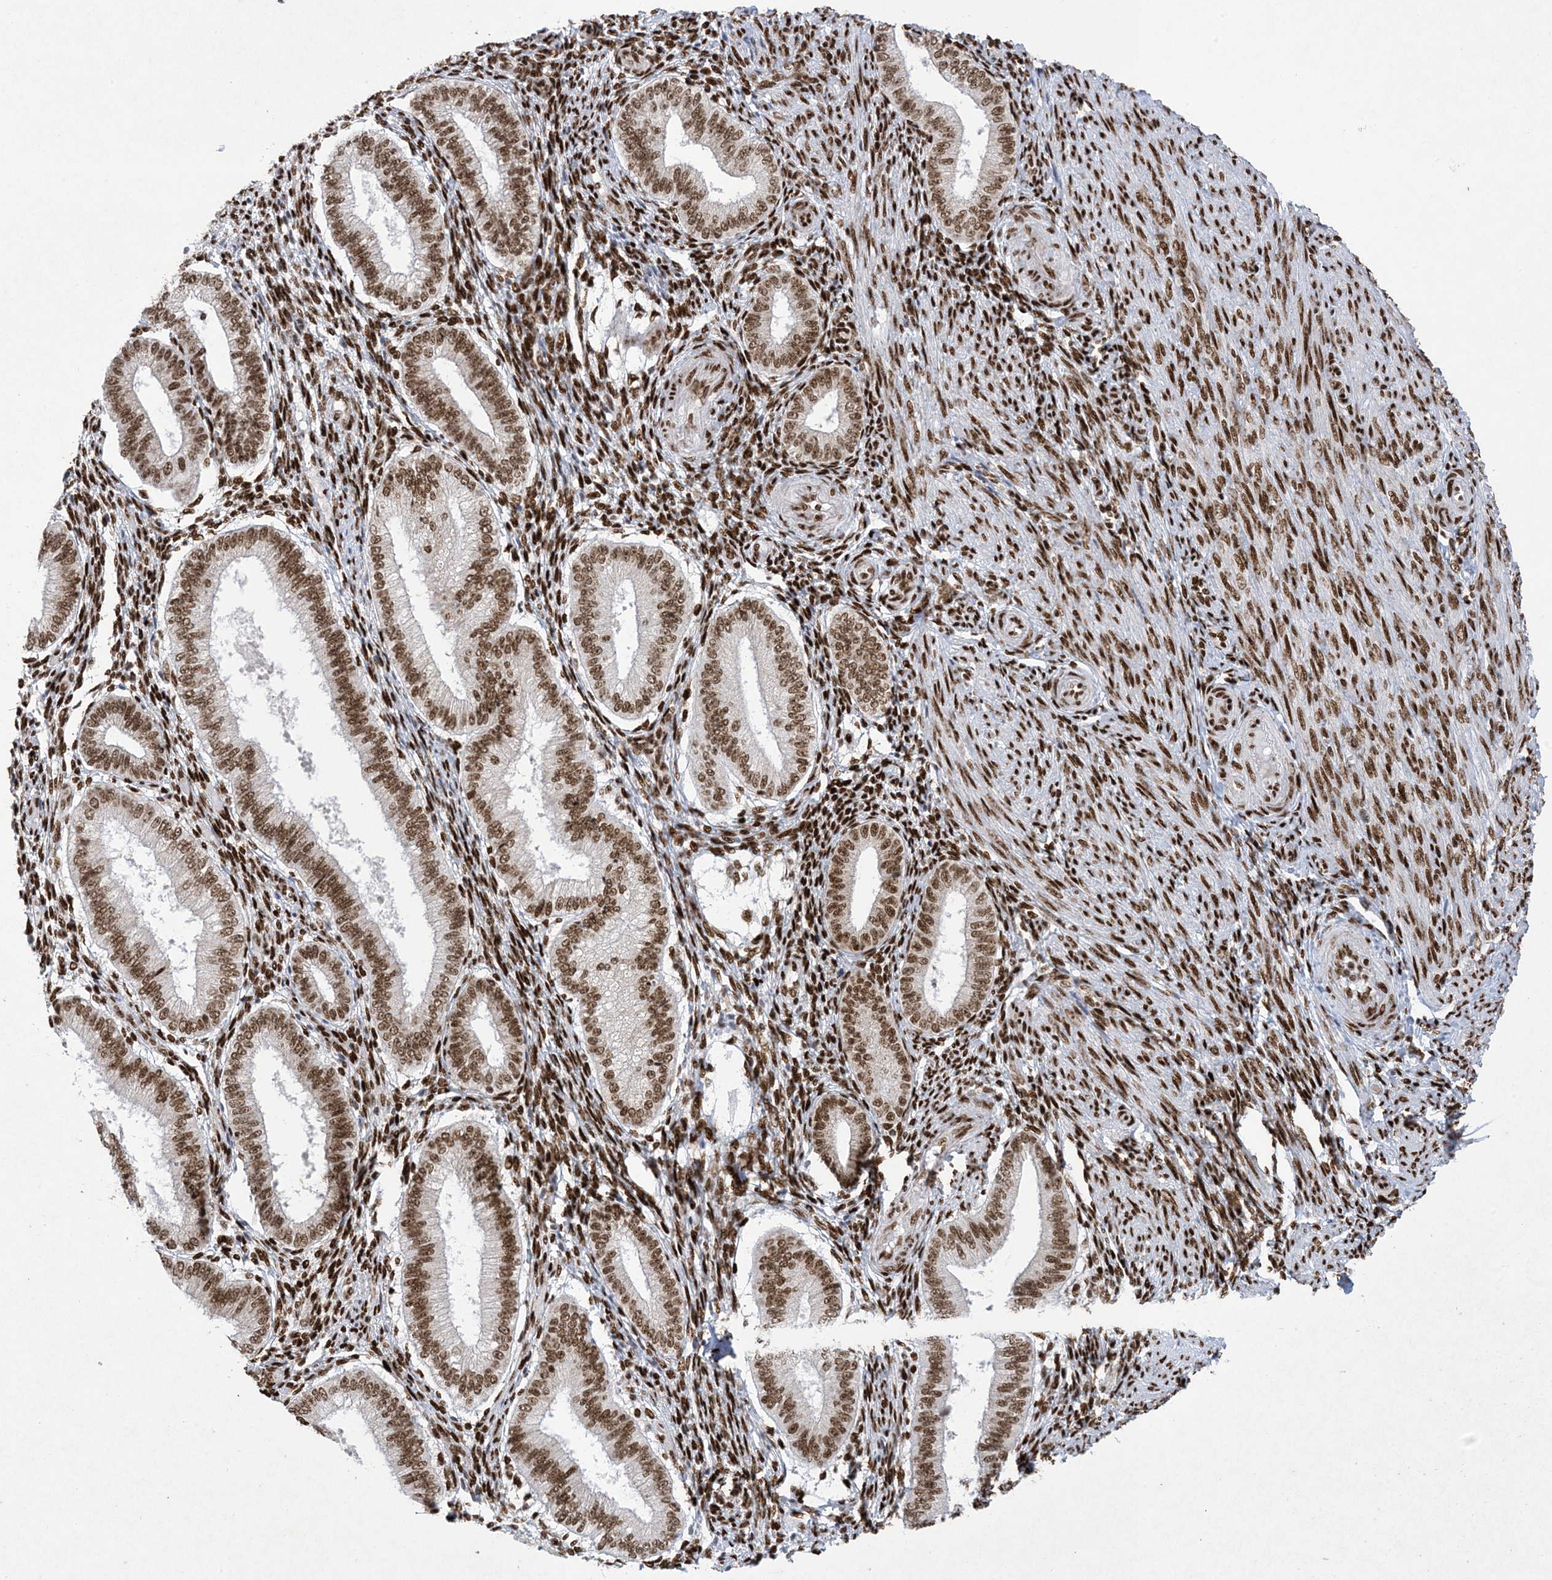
{"staining": {"intensity": "strong", "quantity": ">75%", "location": "nuclear"}, "tissue": "endometrium", "cell_type": "Cells in endometrial stroma", "image_type": "normal", "snomed": [{"axis": "morphology", "description": "Normal tissue, NOS"}, {"axis": "topography", "description": "Endometrium"}], "caption": "Protein staining displays strong nuclear positivity in approximately >75% of cells in endometrial stroma in normal endometrium. The protein of interest is stained brown, and the nuclei are stained in blue (DAB (3,3'-diaminobenzidine) IHC with brightfield microscopy, high magnification).", "gene": "PKNOX2", "patient": {"sex": "female", "age": 39}}